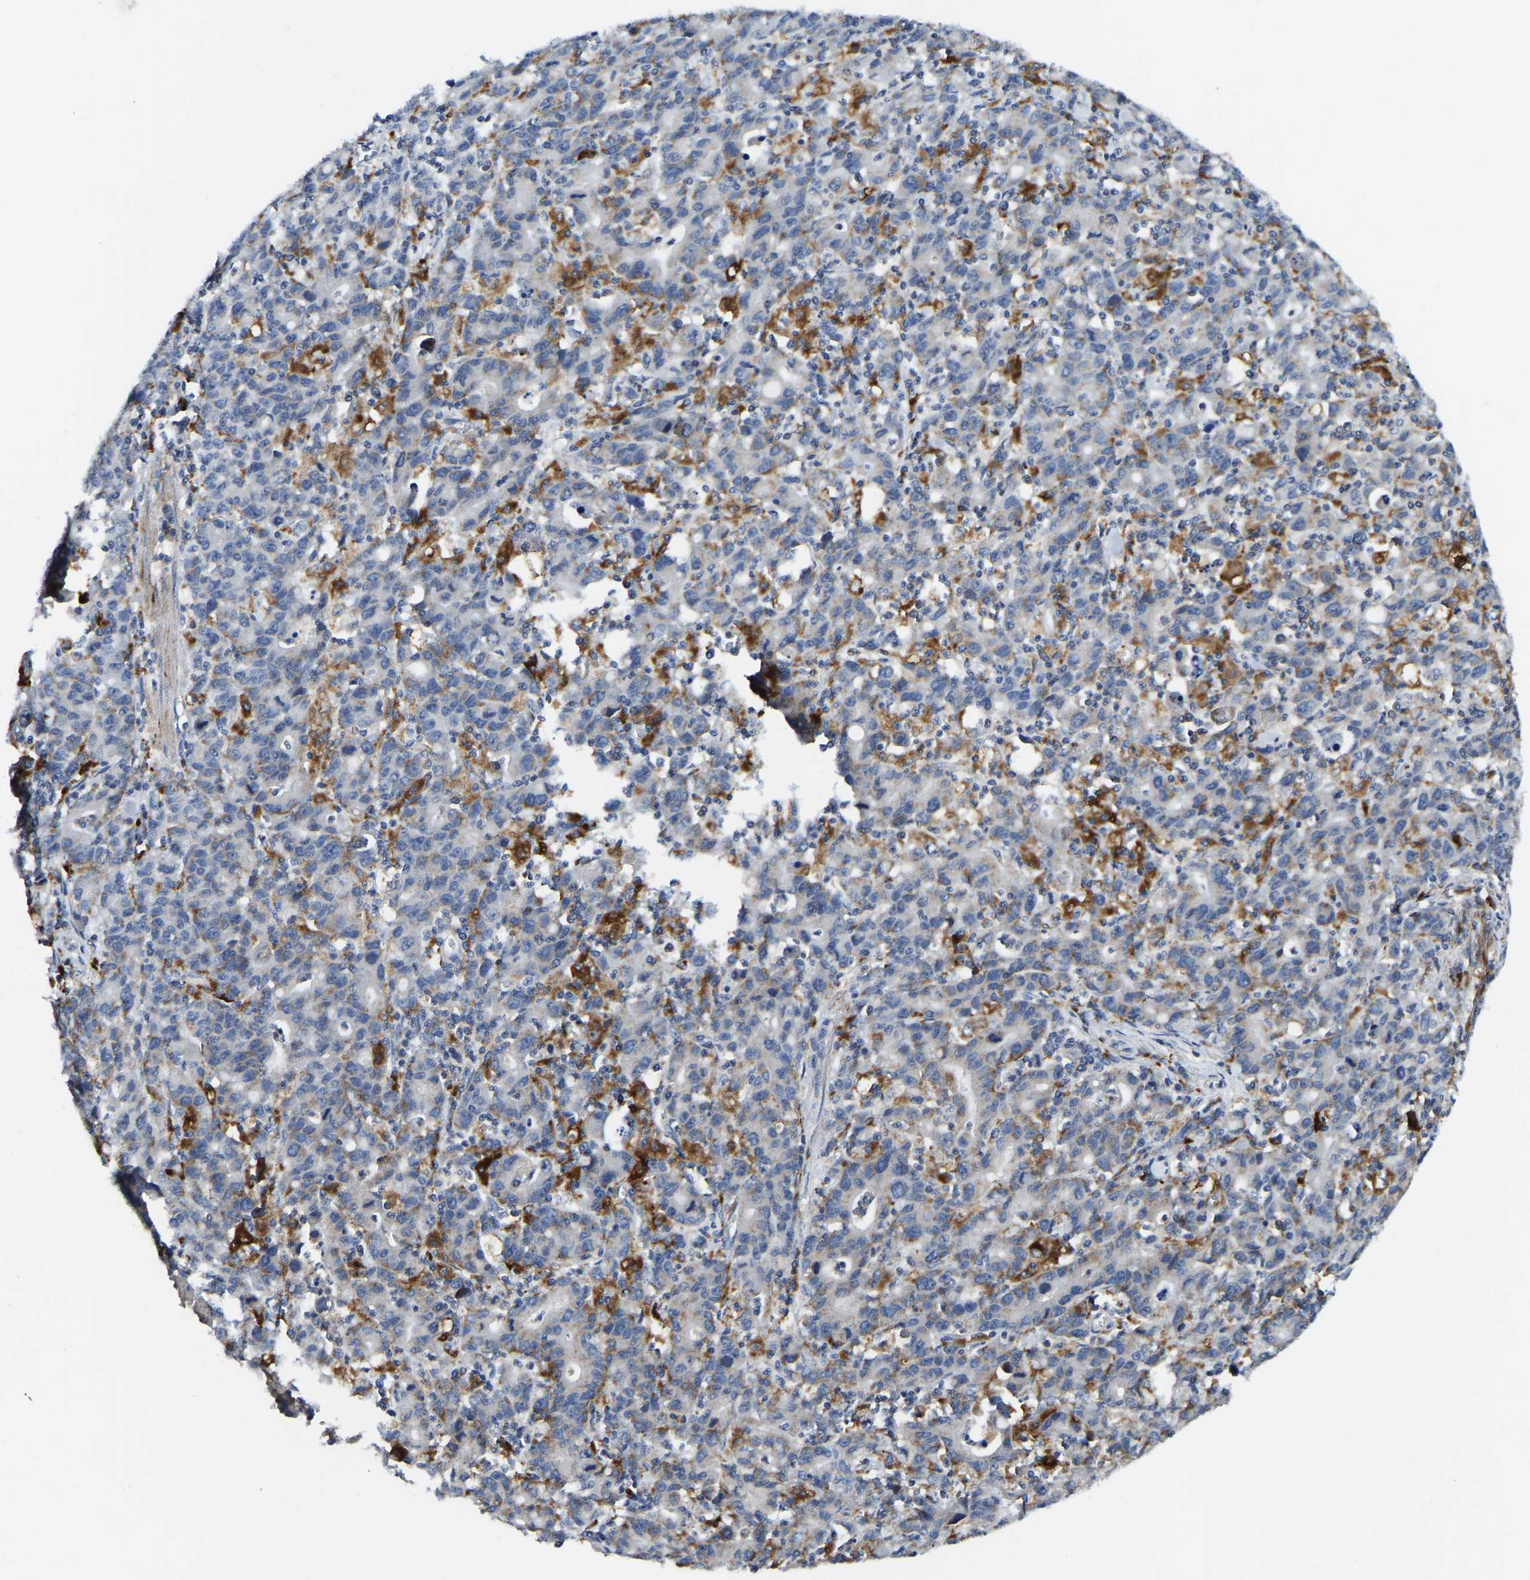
{"staining": {"intensity": "moderate", "quantity": "<25%", "location": "cytoplasmic/membranous"}, "tissue": "stomach cancer", "cell_type": "Tumor cells", "image_type": "cancer", "snomed": [{"axis": "morphology", "description": "Adenocarcinoma, NOS"}, {"axis": "topography", "description": "Stomach, upper"}], "caption": "IHC photomicrograph of adenocarcinoma (stomach) stained for a protein (brown), which shows low levels of moderate cytoplasmic/membranous expression in approximately <25% of tumor cells.", "gene": "ATP6V1E1", "patient": {"sex": "male", "age": 69}}